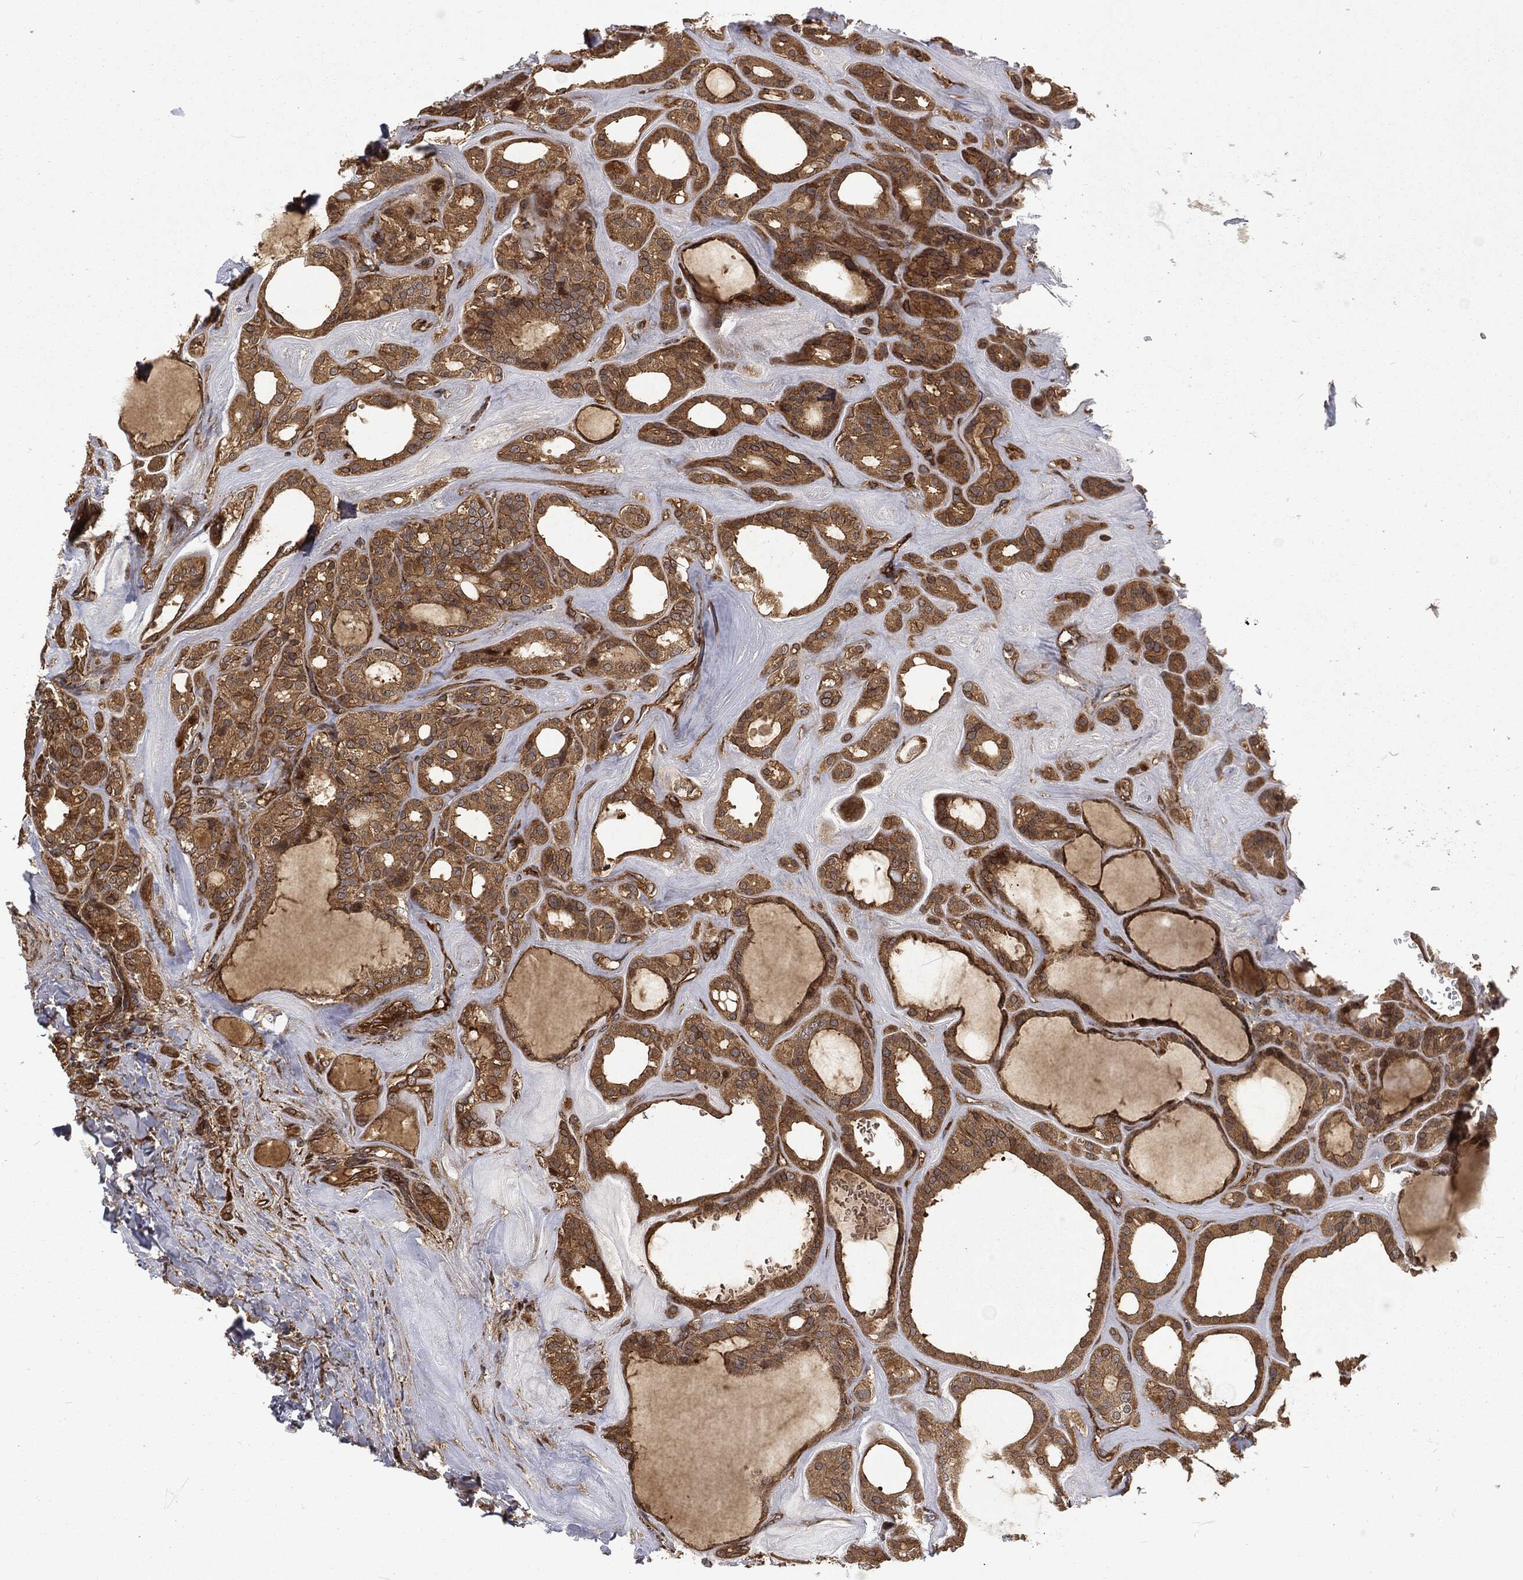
{"staining": {"intensity": "moderate", "quantity": ">75%", "location": "cytoplasmic/membranous"}, "tissue": "thyroid cancer", "cell_type": "Tumor cells", "image_type": "cancer", "snomed": [{"axis": "morphology", "description": "Normal tissue, NOS"}, {"axis": "morphology", "description": "Papillary adenocarcinoma, NOS"}, {"axis": "topography", "description": "Thyroid gland"}], "caption": "Protein staining of thyroid cancer (papillary adenocarcinoma) tissue reveals moderate cytoplasmic/membranous positivity in approximately >75% of tumor cells. Ihc stains the protein in brown and the nuclei are stained blue.", "gene": "RFTN1", "patient": {"sex": "female", "age": 66}}